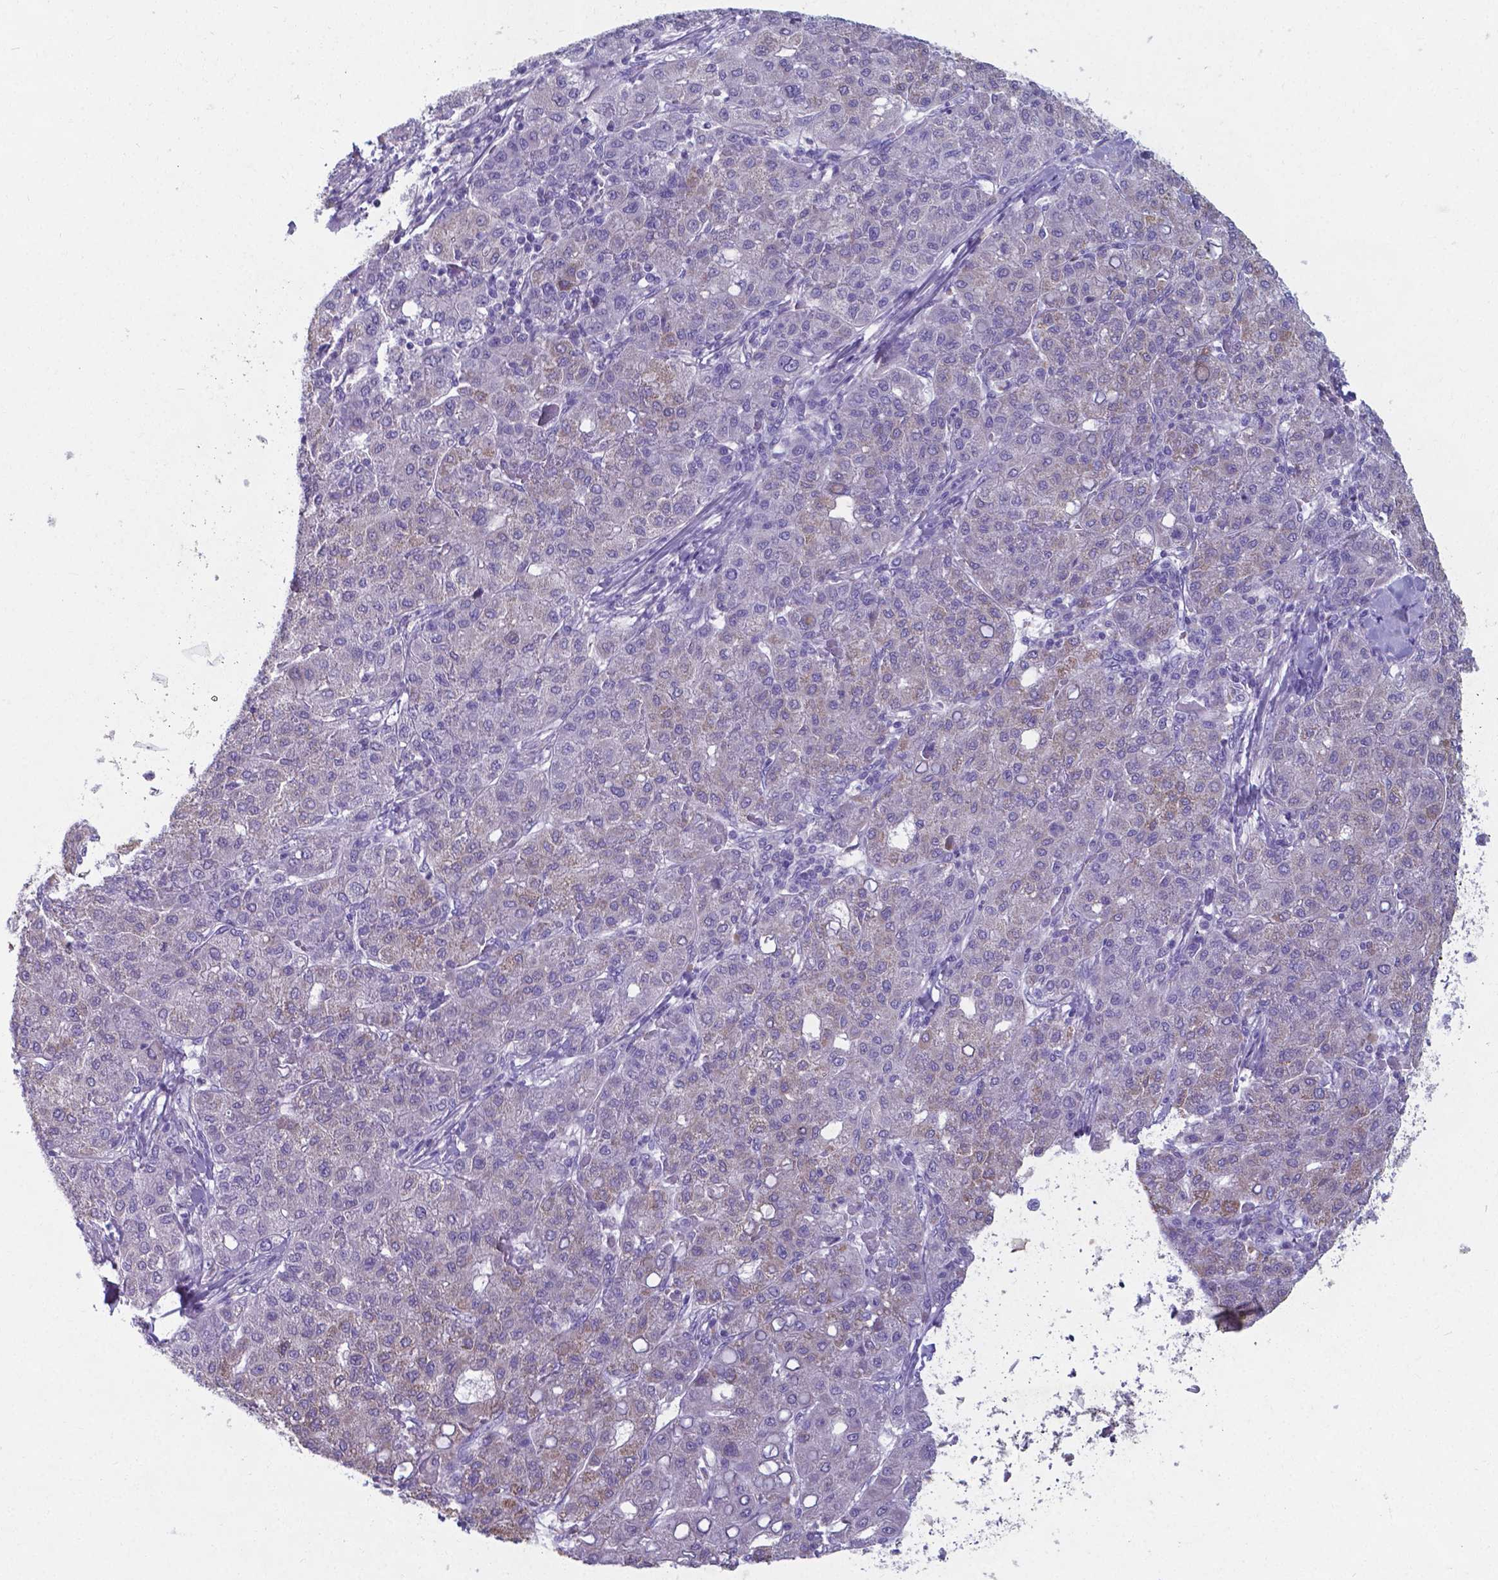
{"staining": {"intensity": "negative", "quantity": "none", "location": "none"}, "tissue": "liver cancer", "cell_type": "Tumor cells", "image_type": "cancer", "snomed": [{"axis": "morphology", "description": "Carcinoma, Hepatocellular, NOS"}, {"axis": "topography", "description": "Liver"}], "caption": "This is a histopathology image of immunohistochemistry (IHC) staining of liver hepatocellular carcinoma, which shows no staining in tumor cells. Nuclei are stained in blue.", "gene": "AP5B1", "patient": {"sex": "male", "age": 65}}